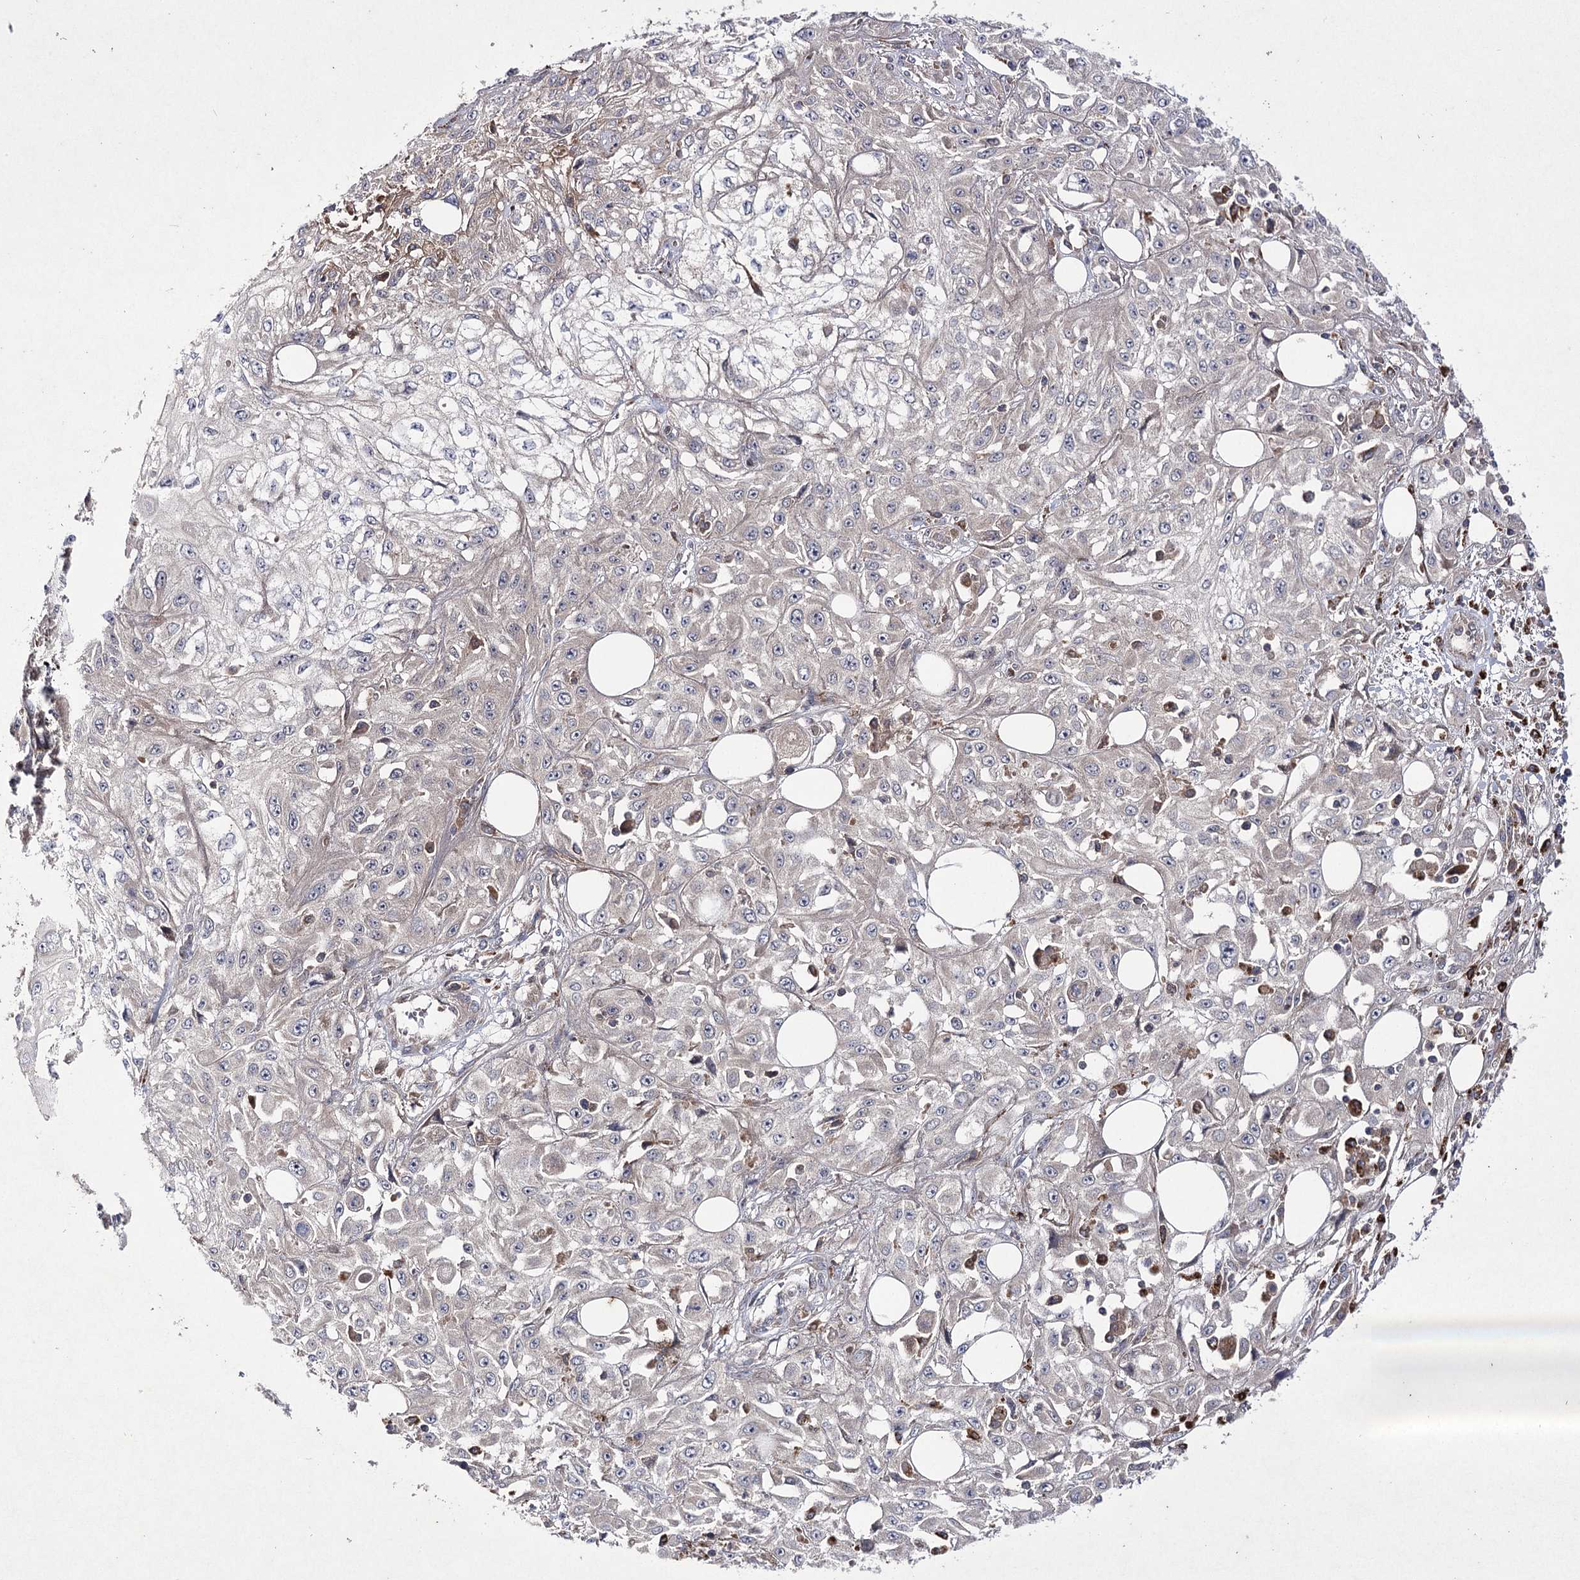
{"staining": {"intensity": "weak", "quantity": ">75%", "location": "cytoplasmic/membranous"}, "tissue": "skin cancer", "cell_type": "Tumor cells", "image_type": "cancer", "snomed": [{"axis": "morphology", "description": "Squamous cell carcinoma, NOS"}, {"axis": "morphology", "description": "Squamous cell carcinoma, metastatic, NOS"}, {"axis": "topography", "description": "Skin"}, {"axis": "topography", "description": "Lymph node"}], "caption": "Immunohistochemistry (IHC) micrograph of neoplastic tissue: squamous cell carcinoma (skin) stained using IHC demonstrates low levels of weak protein expression localized specifically in the cytoplasmic/membranous of tumor cells, appearing as a cytoplasmic/membranous brown color.", "gene": "BCR", "patient": {"sex": "male", "age": 75}}